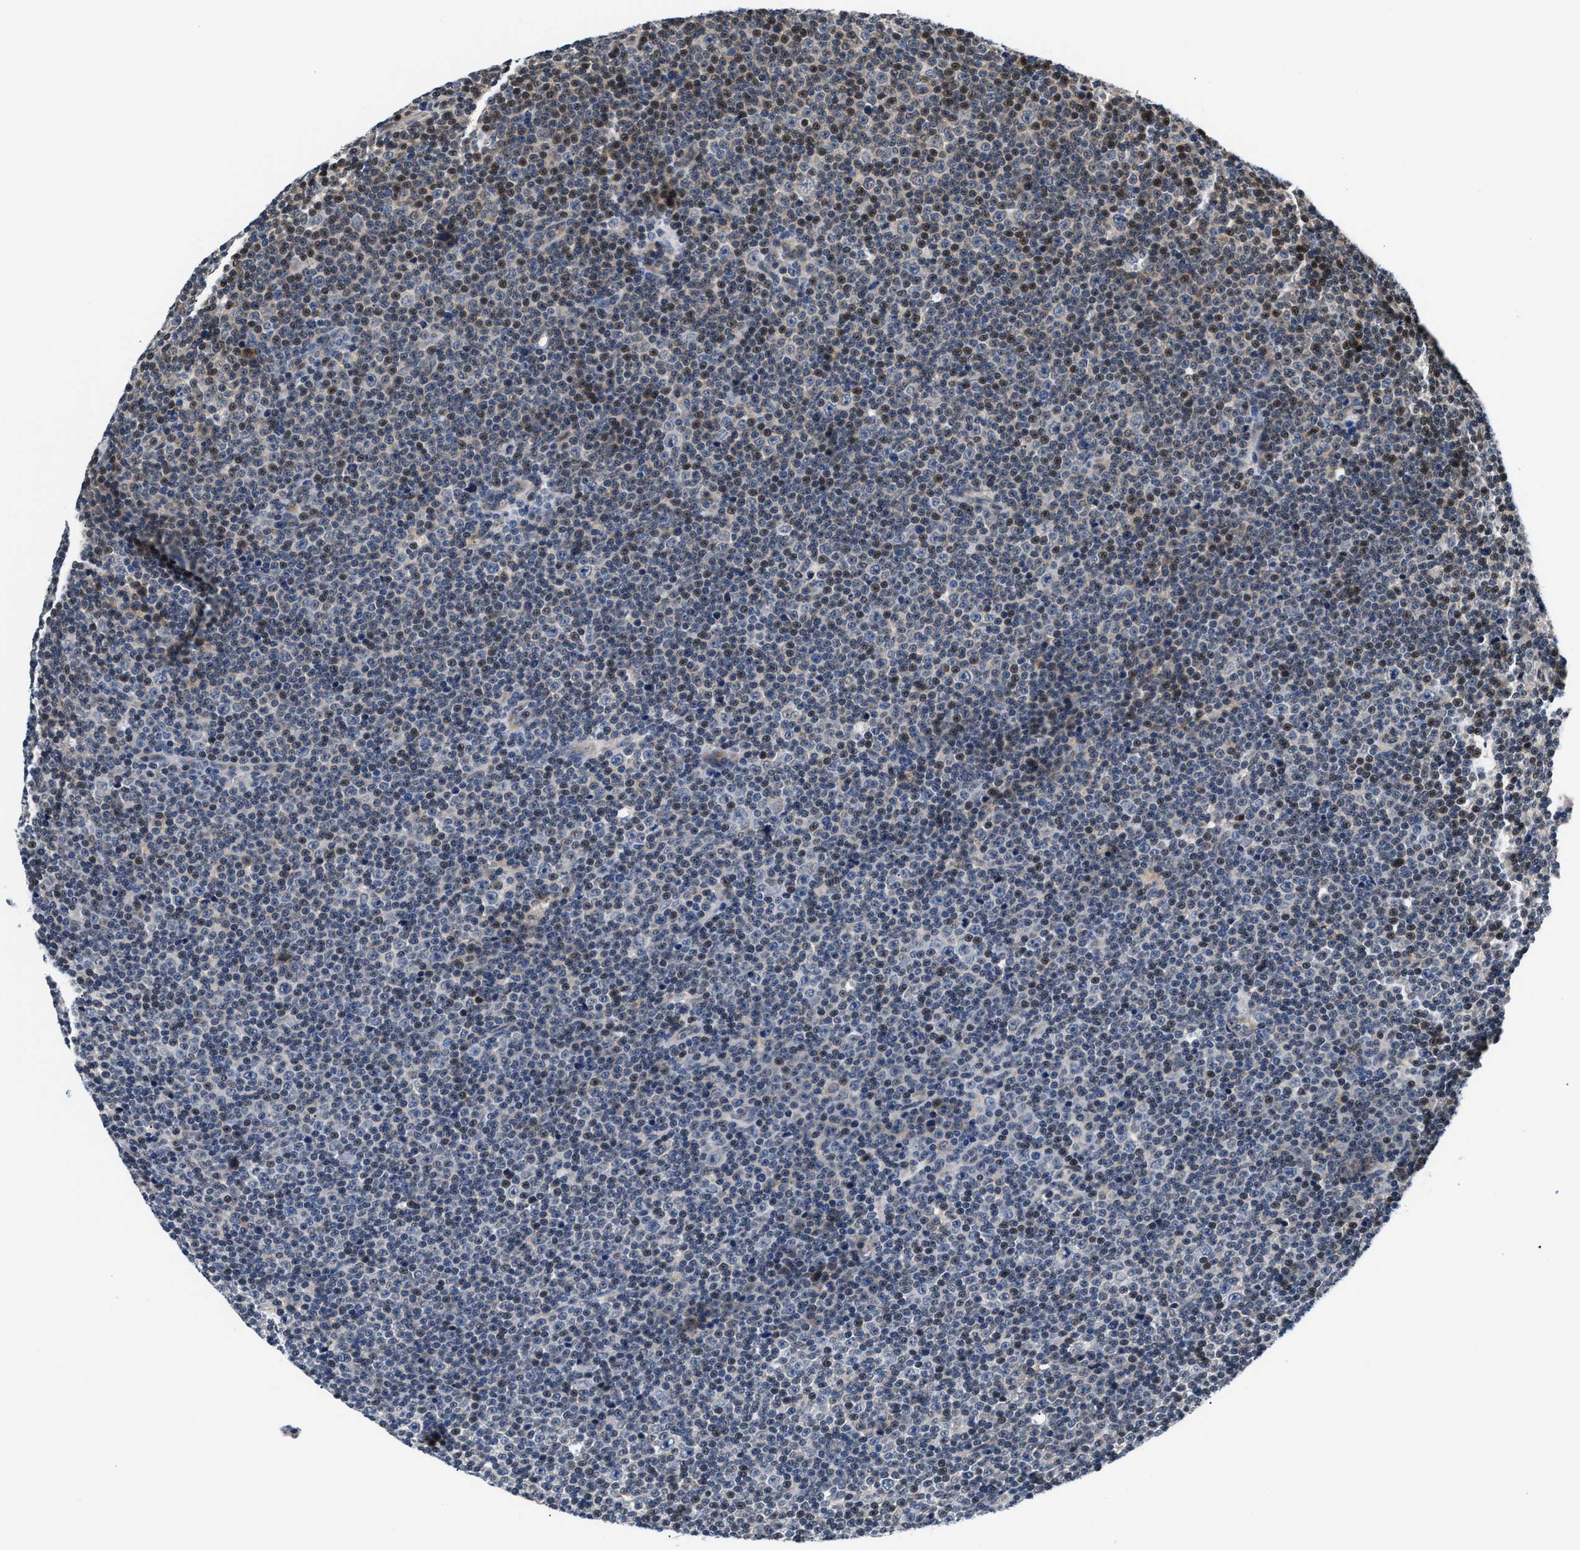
{"staining": {"intensity": "weak", "quantity": "<25%", "location": "cytoplasmic/membranous"}, "tissue": "lymphoma", "cell_type": "Tumor cells", "image_type": "cancer", "snomed": [{"axis": "morphology", "description": "Malignant lymphoma, non-Hodgkin's type, Low grade"}, {"axis": "topography", "description": "Lymph node"}], "caption": "This is an IHC photomicrograph of human lymphoma. There is no expression in tumor cells.", "gene": "TNIP2", "patient": {"sex": "female", "age": 67}}